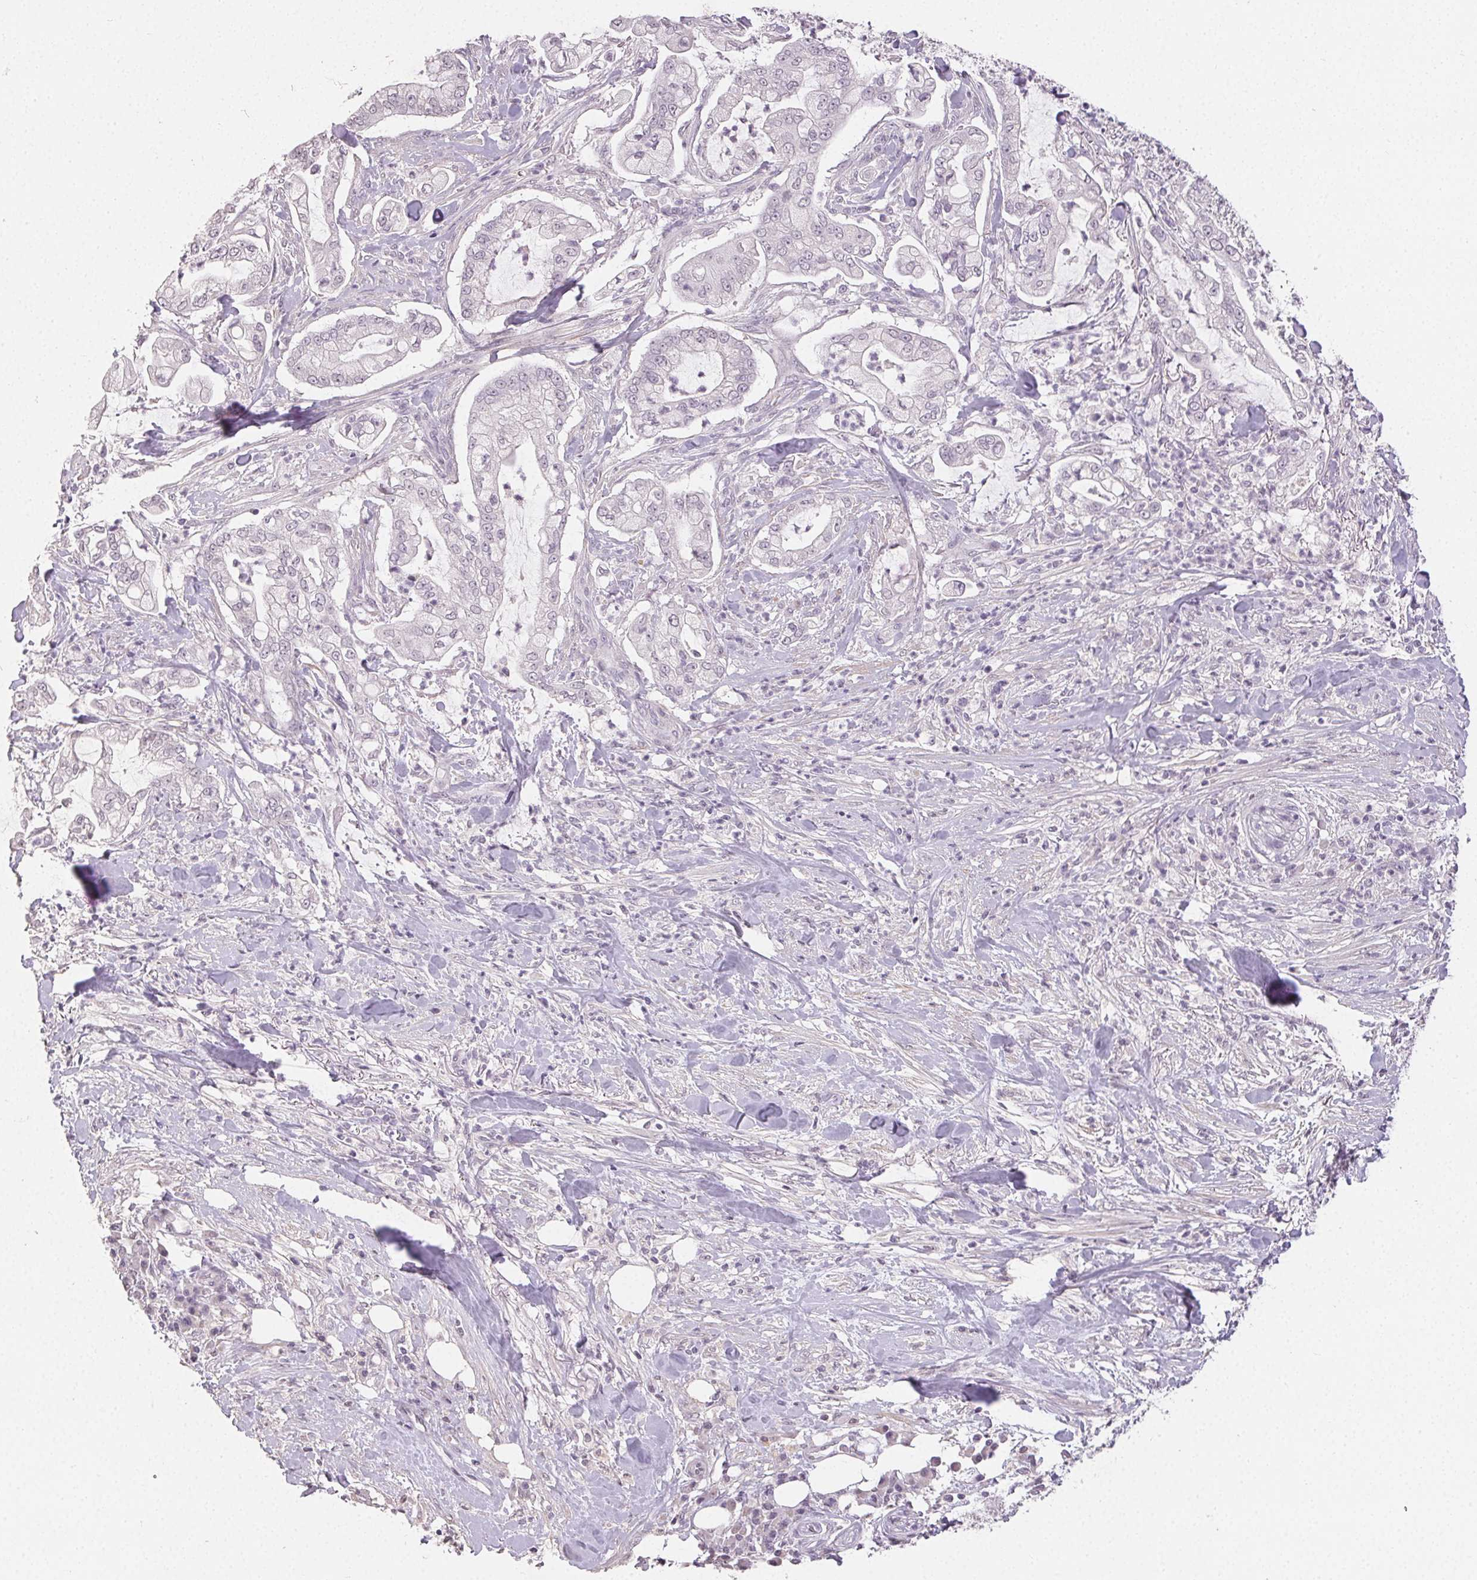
{"staining": {"intensity": "negative", "quantity": "none", "location": "none"}, "tissue": "pancreatic cancer", "cell_type": "Tumor cells", "image_type": "cancer", "snomed": [{"axis": "morphology", "description": "Adenocarcinoma, NOS"}, {"axis": "topography", "description": "Pancreas"}], "caption": "A histopathology image of pancreatic cancer stained for a protein displays no brown staining in tumor cells. The staining was performed using DAB (3,3'-diaminobenzidine) to visualize the protein expression in brown, while the nuclei were stained in blue with hematoxylin (Magnification: 20x).", "gene": "TMEM174", "patient": {"sex": "female", "age": 69}}